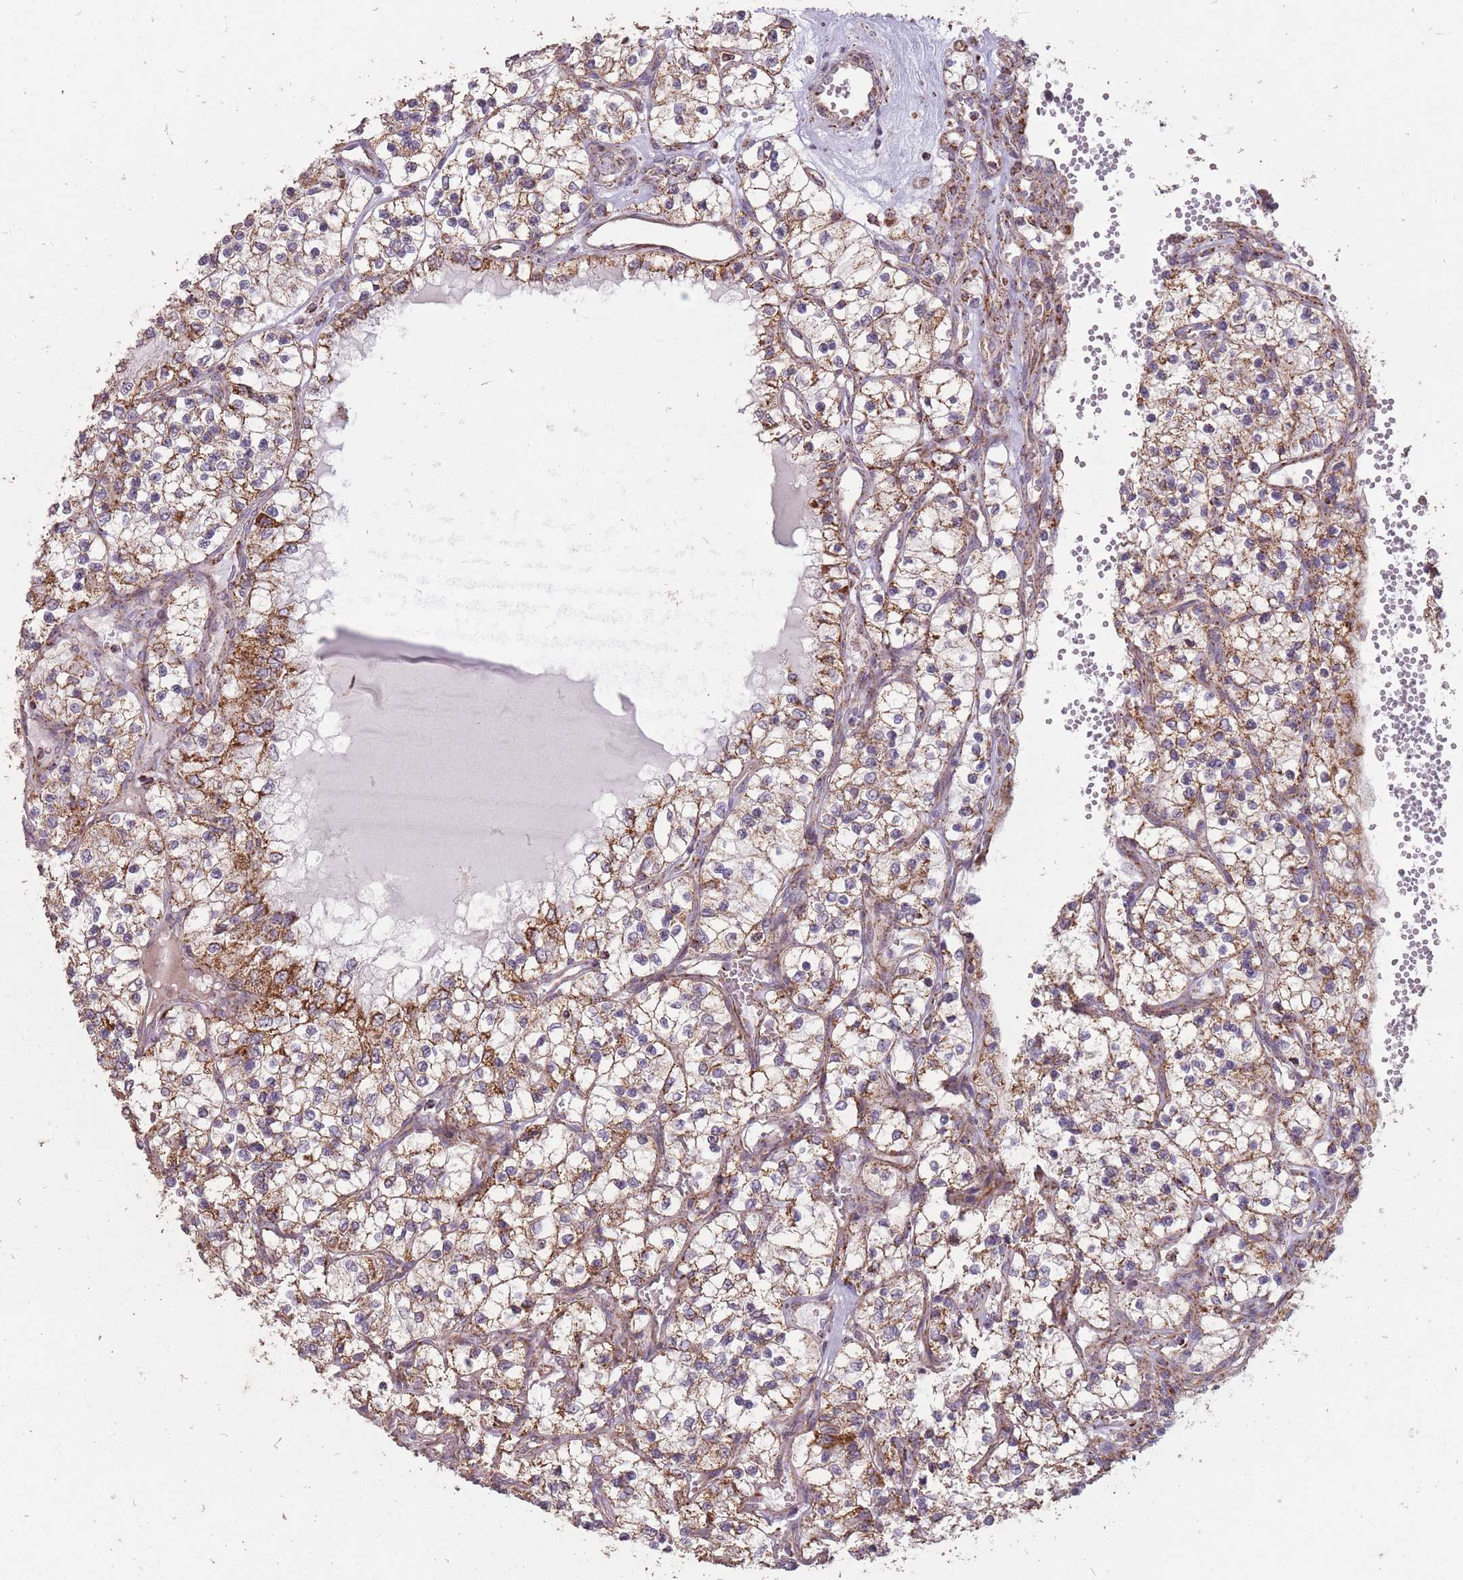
{"staining": {"intensity": "strong", "quantity": "25%-75%", "location": "cytoplasmic/membranous"}, "tissue": "renal cancer", "cell_type": "Tumor cells", "image_type": "cancer", "snomed": [{"axis": "morphology", "description": "Adenocarcinoma, NOS"}, {"axis": "topography", "description": "Kidney"}], "caption": "Renal adenocarcinoma stained for a protein exhibits strong cytoplasmic/membranous positivity in tumor cells.", "gene": "CNOT8", "patient": {"sex": "female", "age": 69}}